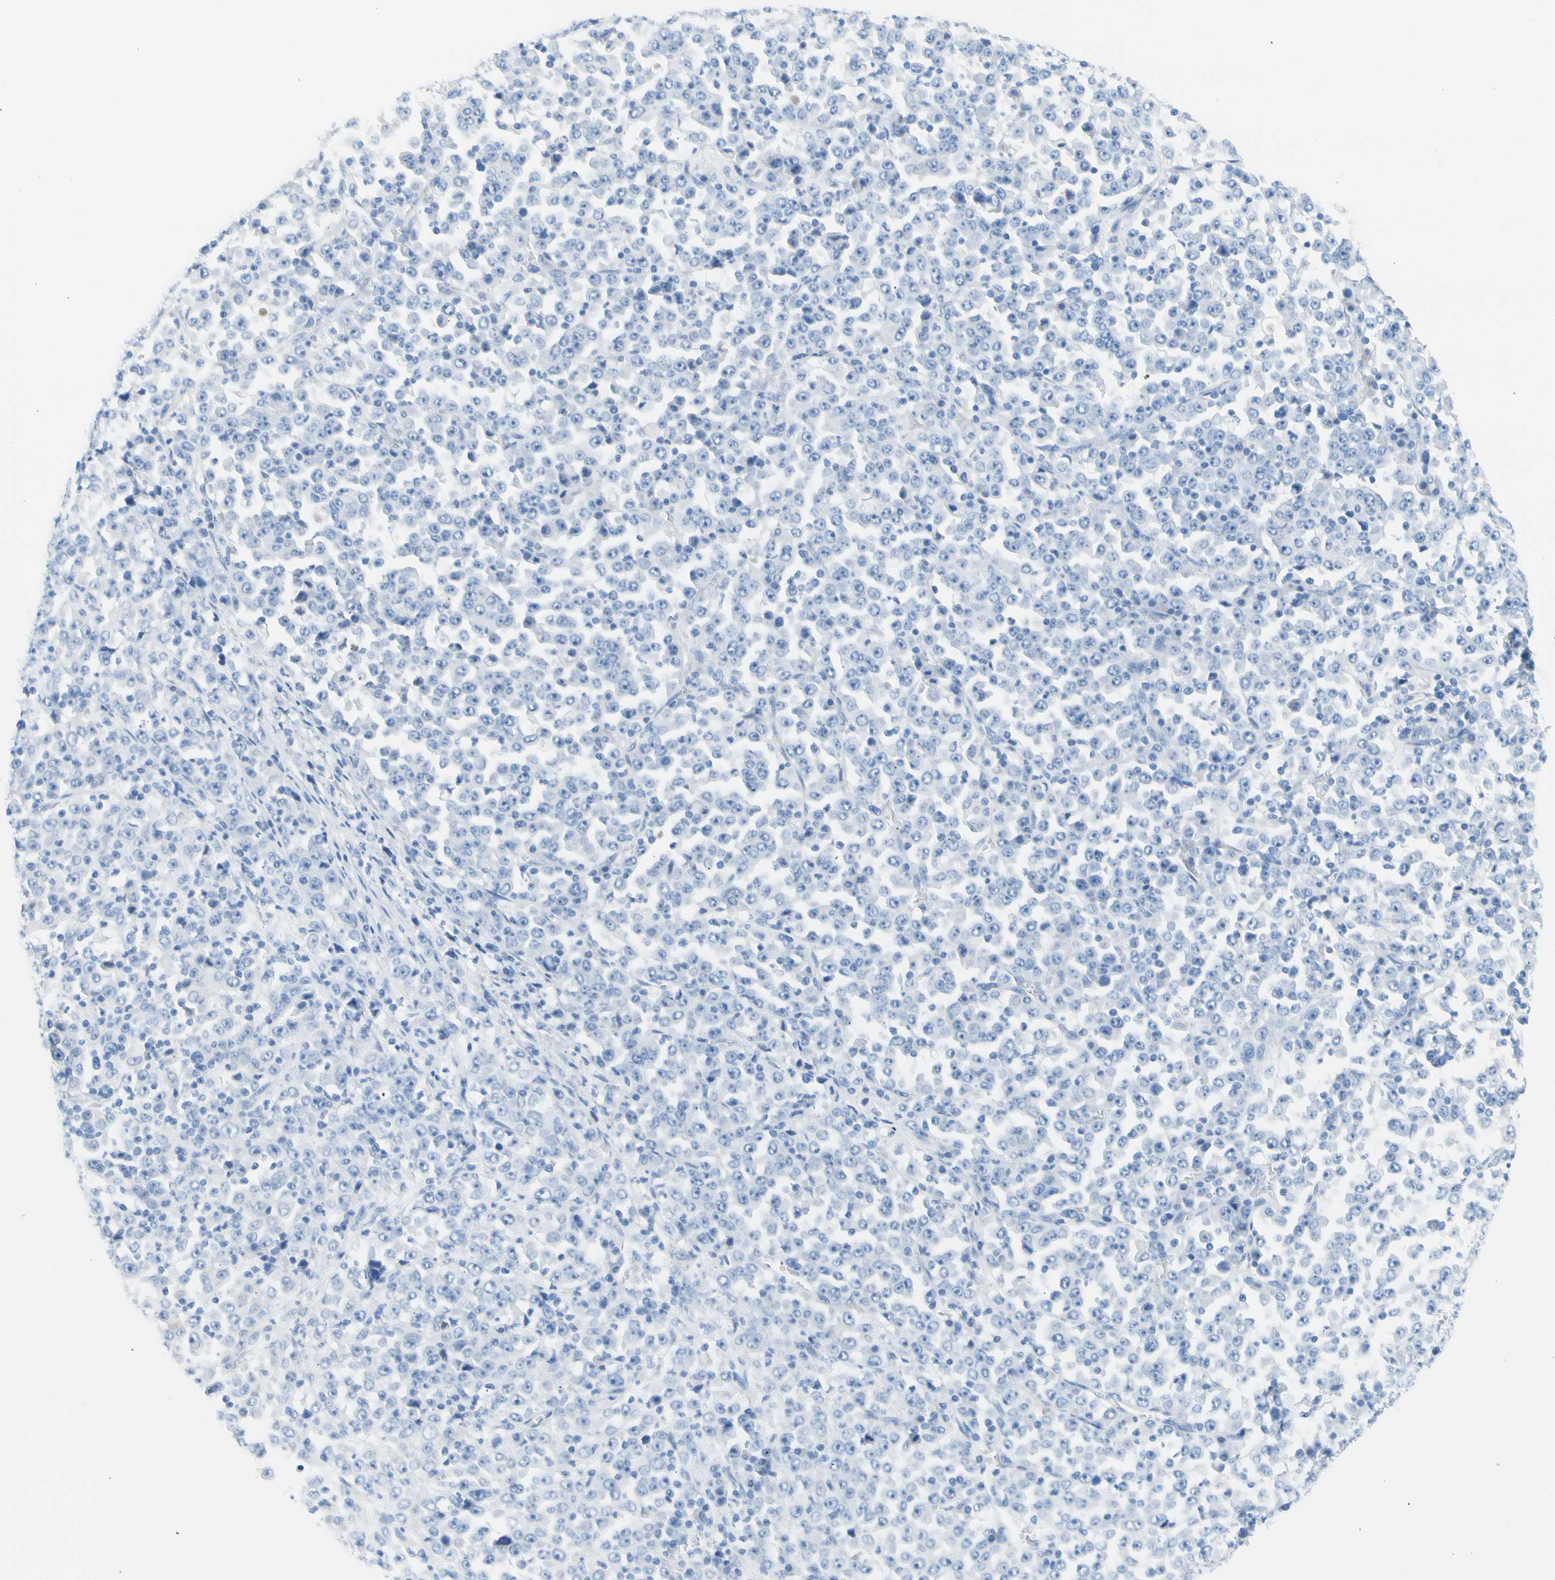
{"staining": {"intensity": "negative", "quantity": "none", "location": "none"}, "tissue": "stomach cancer", "cell_type": "Tumor cells", "image_type": "cancer", "snomed": [{"axis": "morphology", "description": "Normal tissue, NOS"}, {"axis": "morphology", "description": "Adenocarcinoma, NOS"}, {"axis": "topography", "description": "Stomach, upper"}, {"axis": "topography", "description": "Stomach"}], "caption": "This is an immunohistochemistry (IHC) histopathology image of human stomach cancer (adenocarcinoma). There is no expression in tumor cells.", "gene": "CEL", "patient": {"sex": "male", "age": 59}}